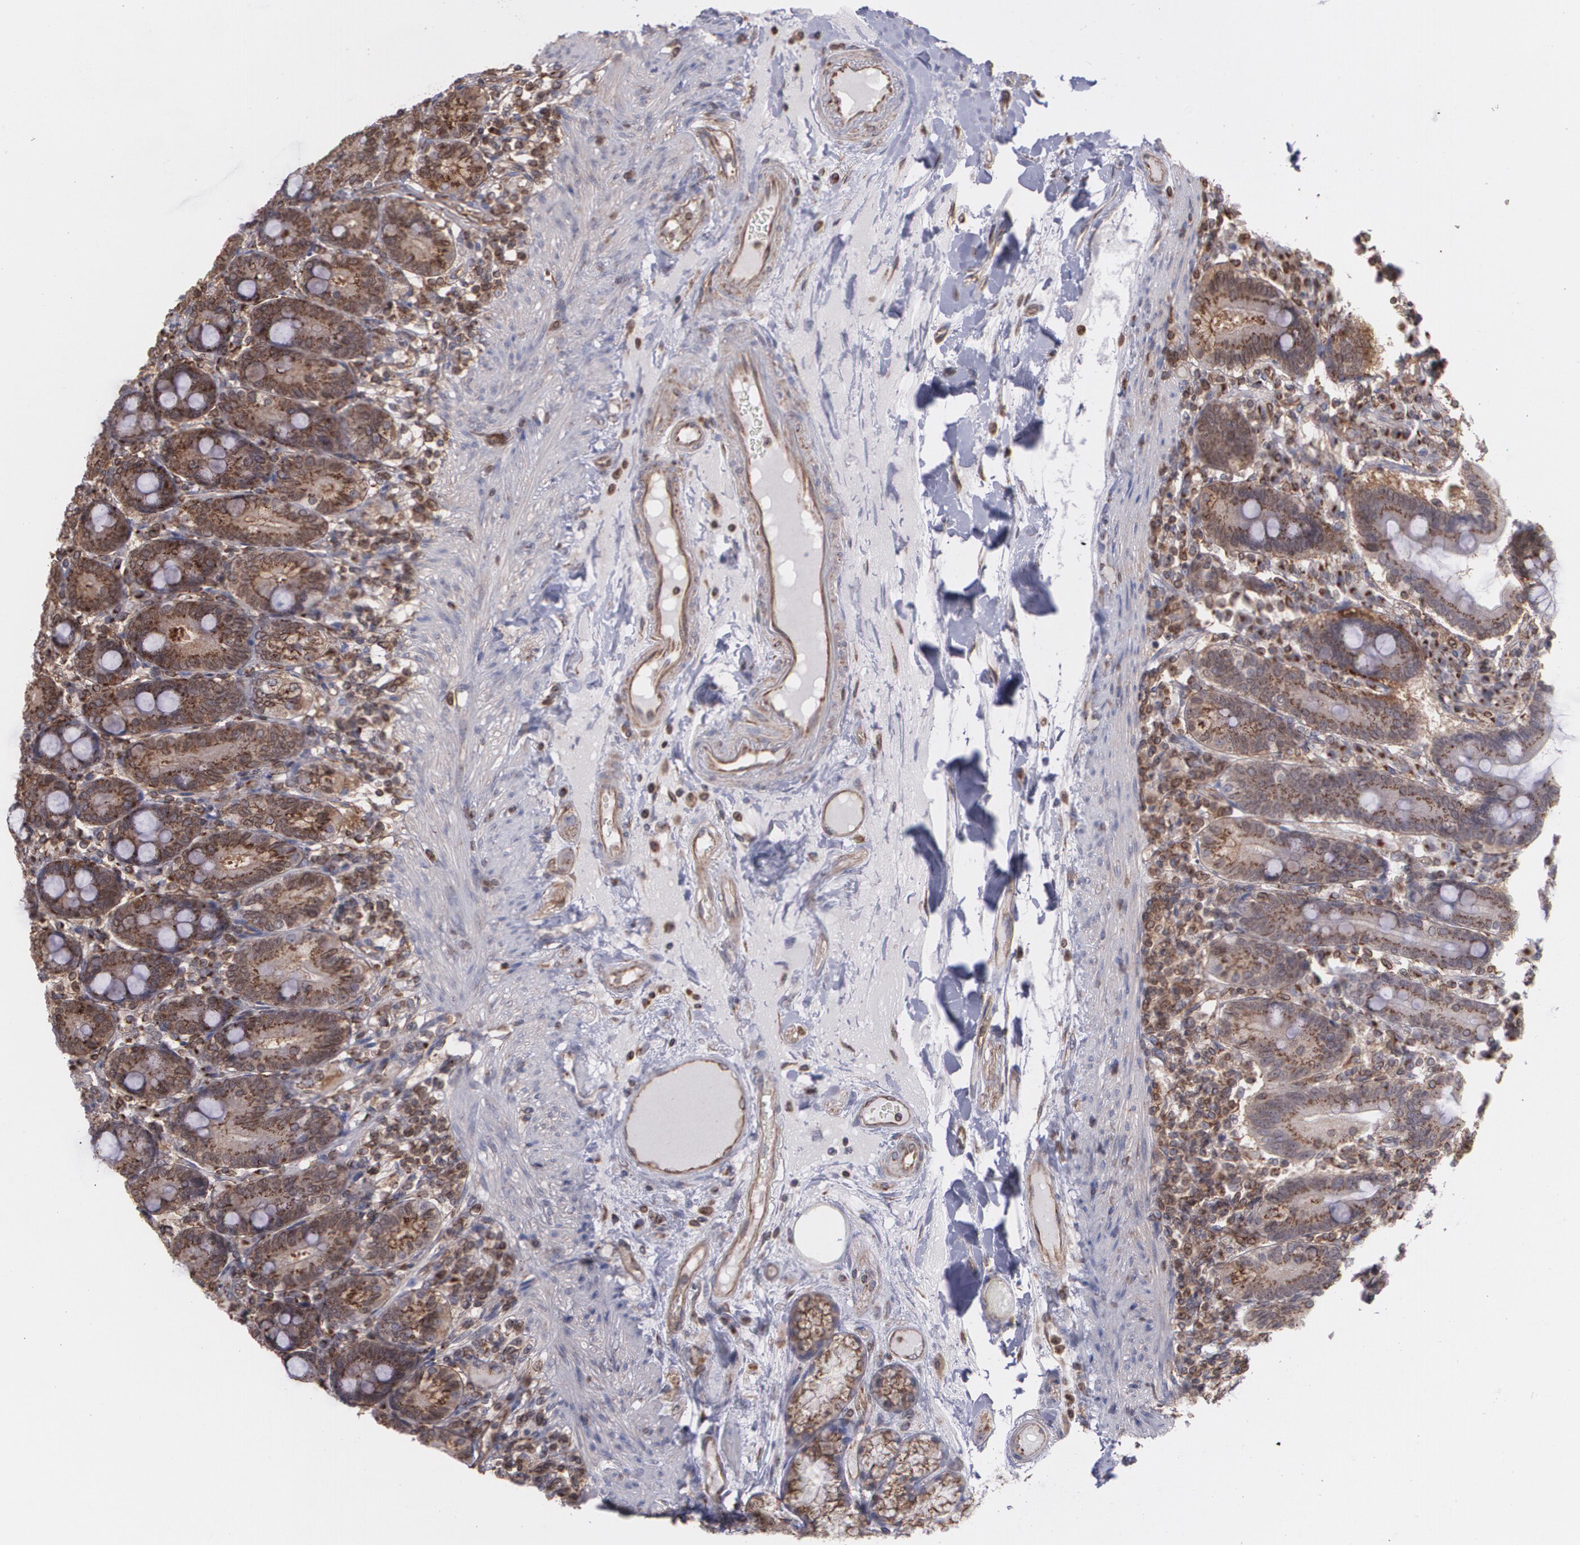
{"staining": {"intensity": "strong", "quantity": ">75%", "location": "cytoplasmic/membranous"}, "tissue": "duodenum", "cell_type": "Glandular cells", "image_type": "normal", "snomed": [{"axis": "morphology", "description": "Normal tissue, NOS"}, {"axis": "topography", "description": "Duodenum"}], "caption": "Immunohistochemical staining of unremarkable duodenum shows strong cytoplasmic/membranous protein positivity in about >75% of glandular cells. (DAB (3,3'-diaminobenzidine) IHC with brightfield microscopy, high magnification).", "gene": "TRIP11", "patient": {"sex": "female", "age": 64}}